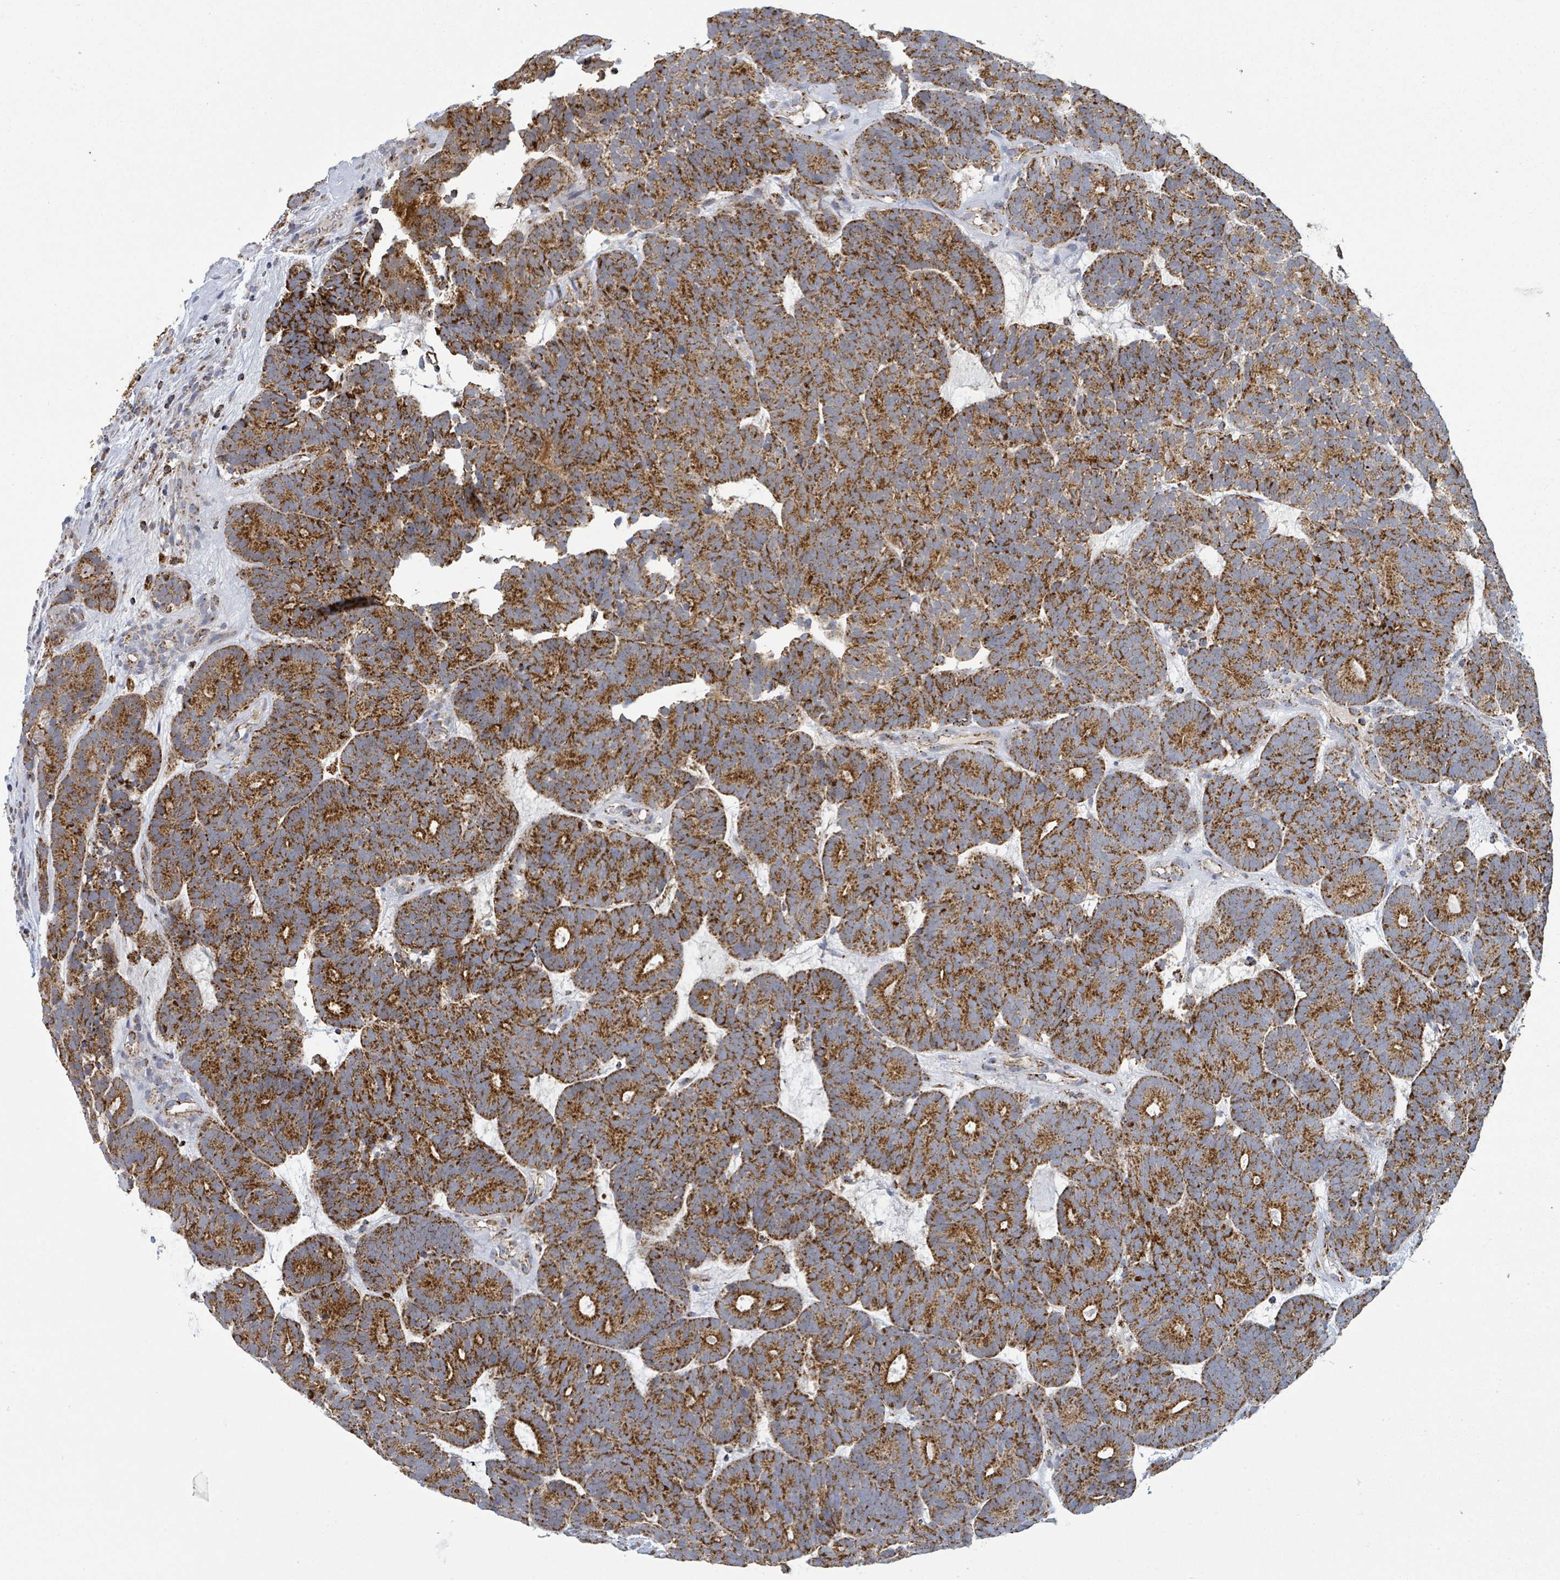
{"staining": {"intensity": "strong", "quantity": ">75%", "location": "cytoplasmic/membranous"}, "tissue": "head and neck cancer", "cell_type": "Tumor cells", "image_type": "cancer", "snomed": [{"axis": "morphology", "description": "Adenocarcinoma, NOS"}, {"axis": "topography", "description": "Head-Neck"}], "caption": "Adenocarcinoma (head and neck) stained with a brown dye exhibits strong cytoplasmic/membranous positive staining in approximately >75% of tumor cells.", "gene": "SUCLG2", "patient": {"sex": "female", "age": 81}}